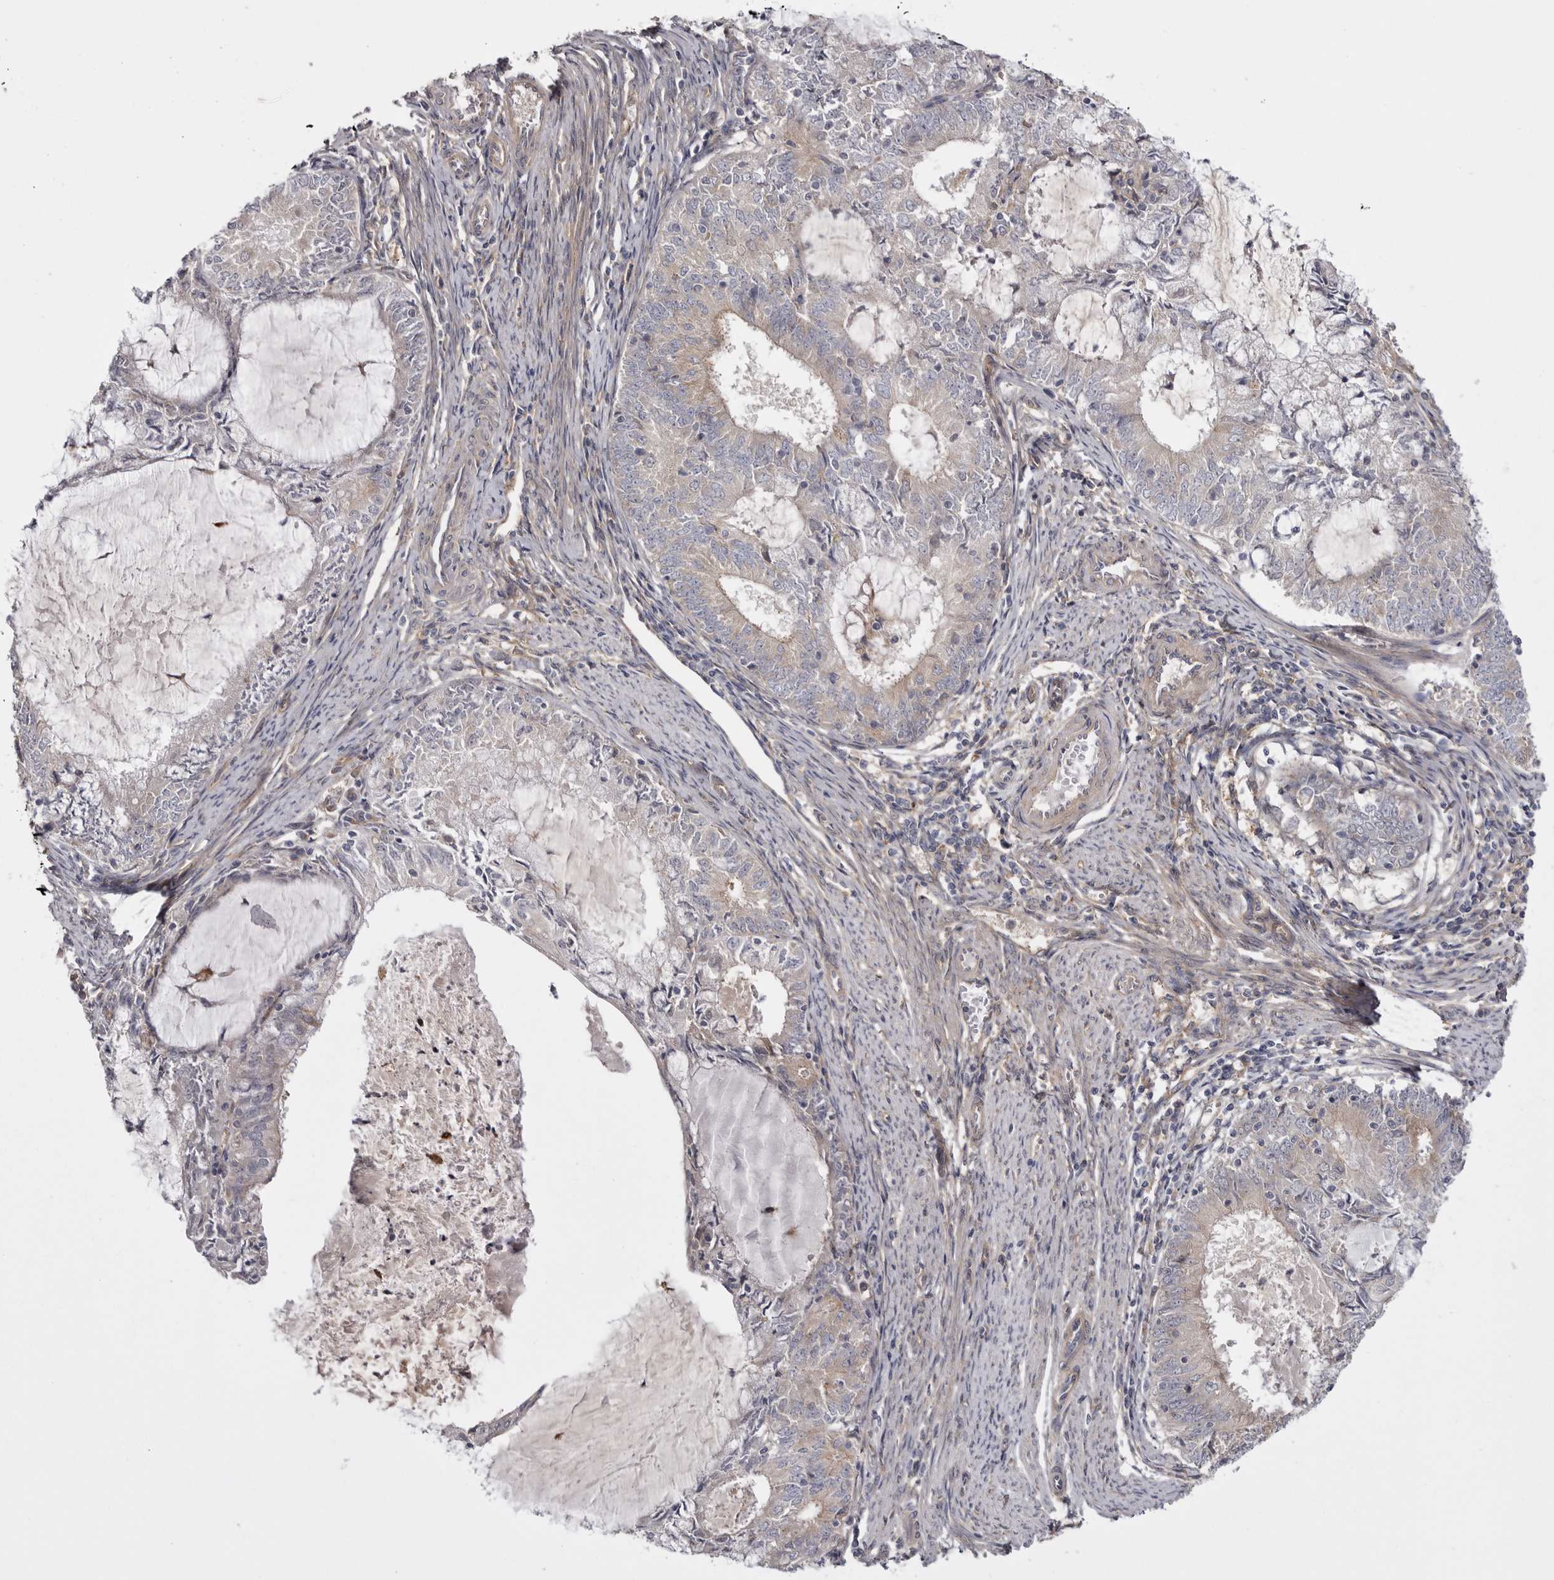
{"staining": {"intensity": "negative", "quantity": "none", "location": "none"}, "tissue": "endometrial cancer", "cell_type": "Tumor cells", "image_type": "cancer", "snomed": [{"axis": "morphology", "description": "Adenocarcinoma, NOS"}, {"axis": "topography", "description": "Endometrium"}], "caption": "Image shows no protein positivity in tumor cells of endometrial adenocarcinoma tissue.", "gene": "OSBPL9", "patient": {"sex": "female", "age": 57}}